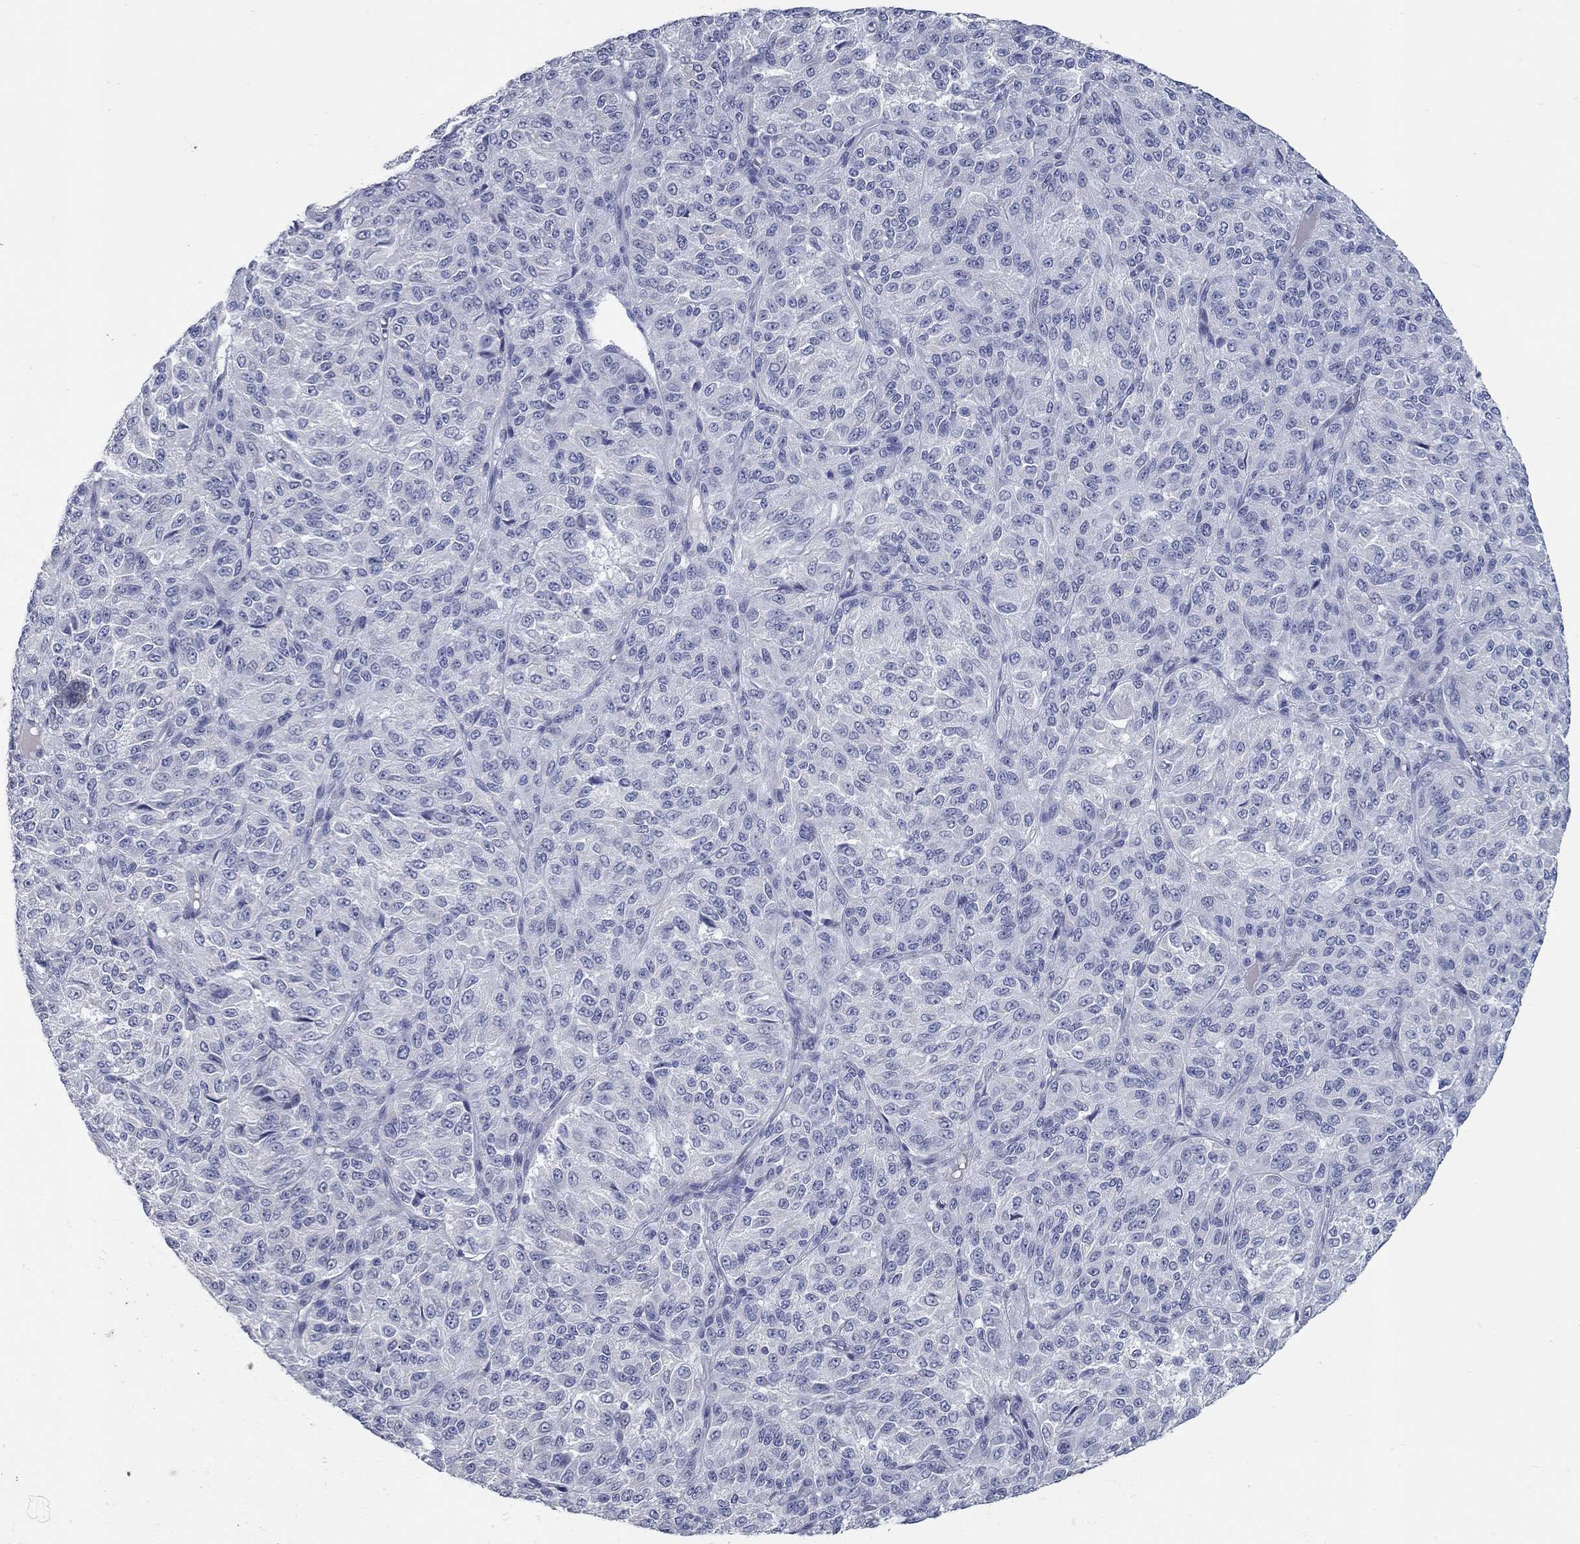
{"staining": {"intensity": "negative", "quantity": "none", "location": "none"}, "tissue": "melanoma", "cell_type": "Tumor cells", "image_type": "cancer", "snomed": [{"axis": "morphology", "description": "Malignant melanoma, Metastatic site"}, {"axis": "topography", "description": "Brain"}], "caption": "Protein analysis of malignant melanoma (metastatic site) demonstrates no significant staining in tumor cells.", "gene": "KIRREL2", "patient": {"sex": "female", "age": 56}}